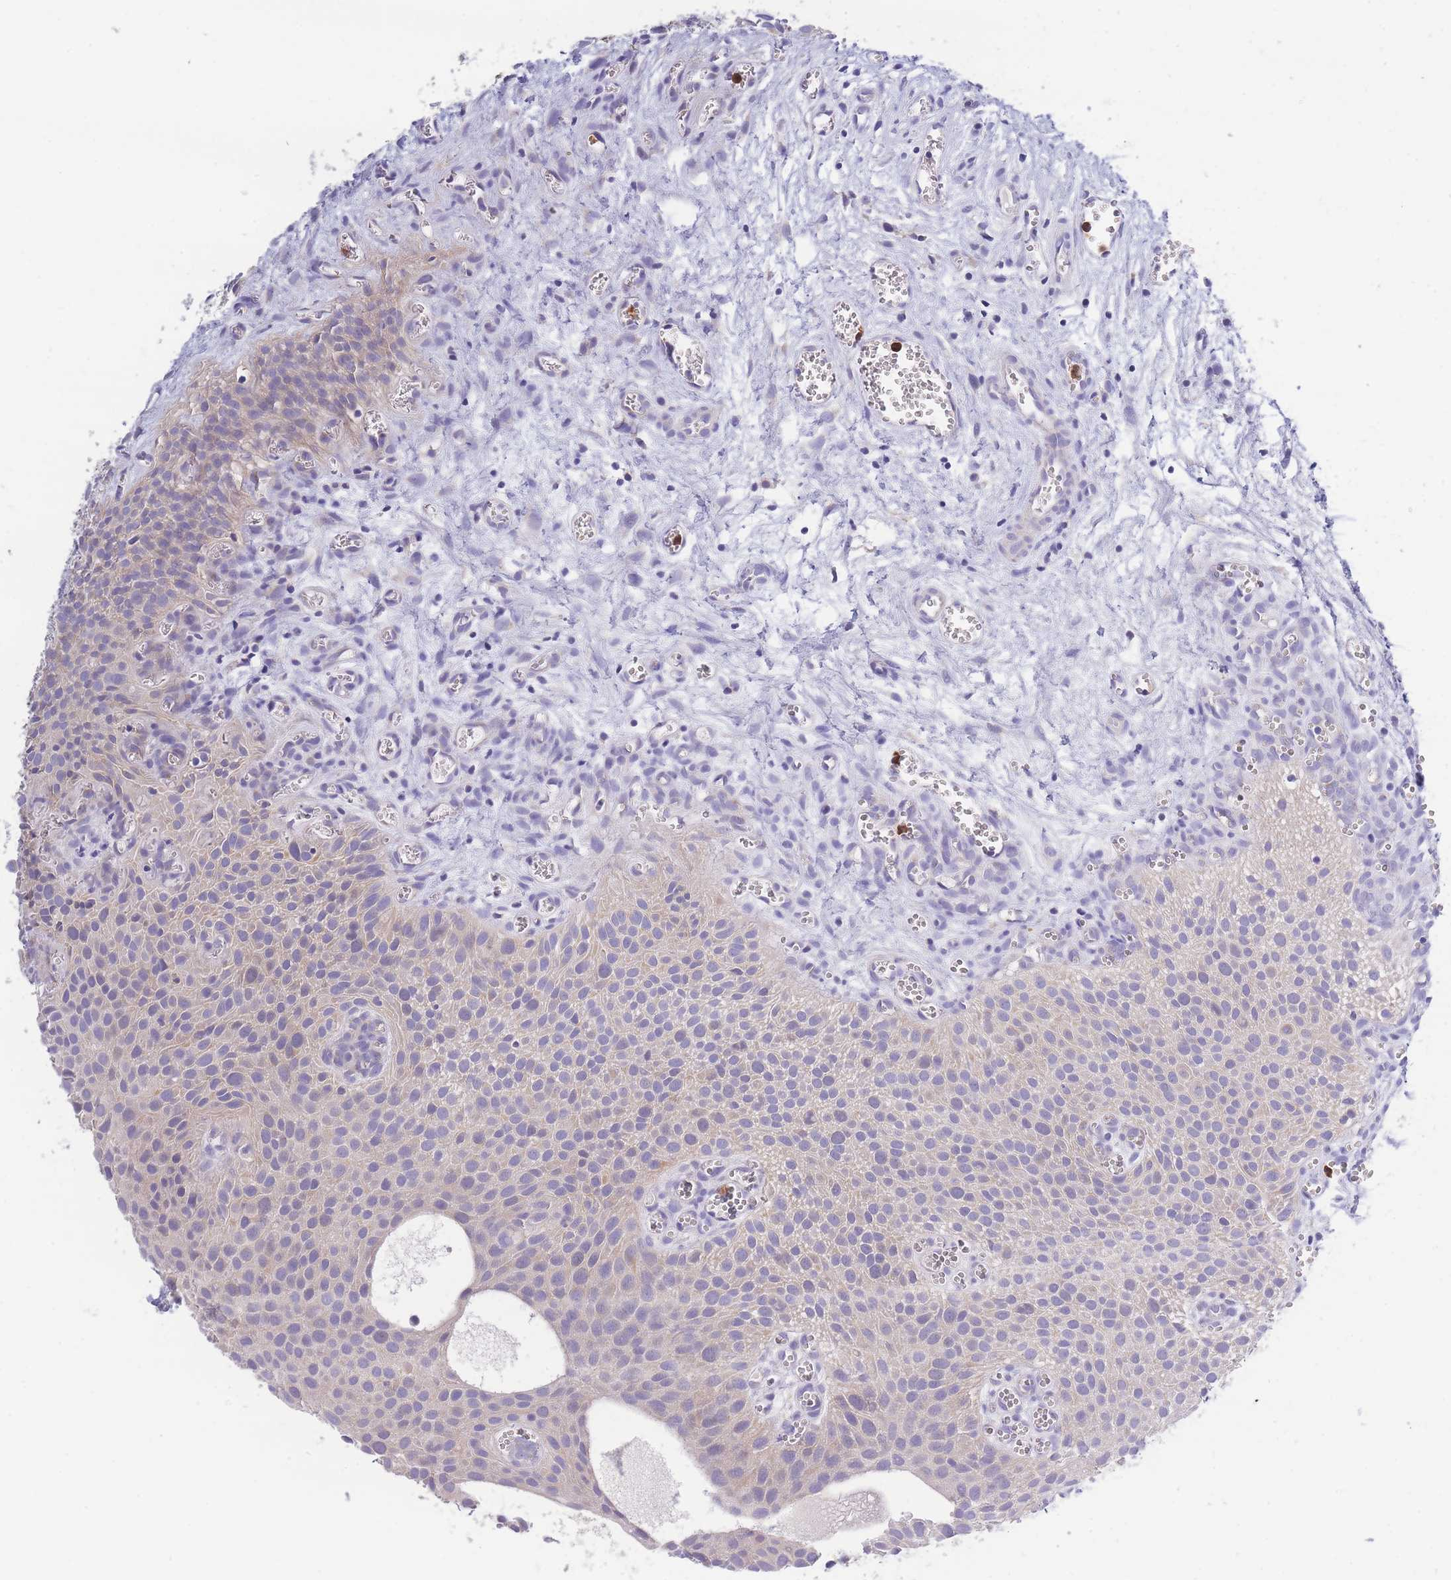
{"staining": {"intensity": "negative", "quantity": "none", "location": "none"}, "tissue": "urothelial cancer", "cell_type": "Tumor cells", "image_type": "cancer", "snomed": [{"axis": "morphology", "description": "Urothelial carcinoma, Low grade"}, {"axis": "topography", "description": "Urinary bladder"}], "caption": "This is a photomicrograph of IHC staining of urothelial cancer, which shows no expression in tumor cells.", "gene": "CENPM", "patient": {"sex": "male", "age": 88}}